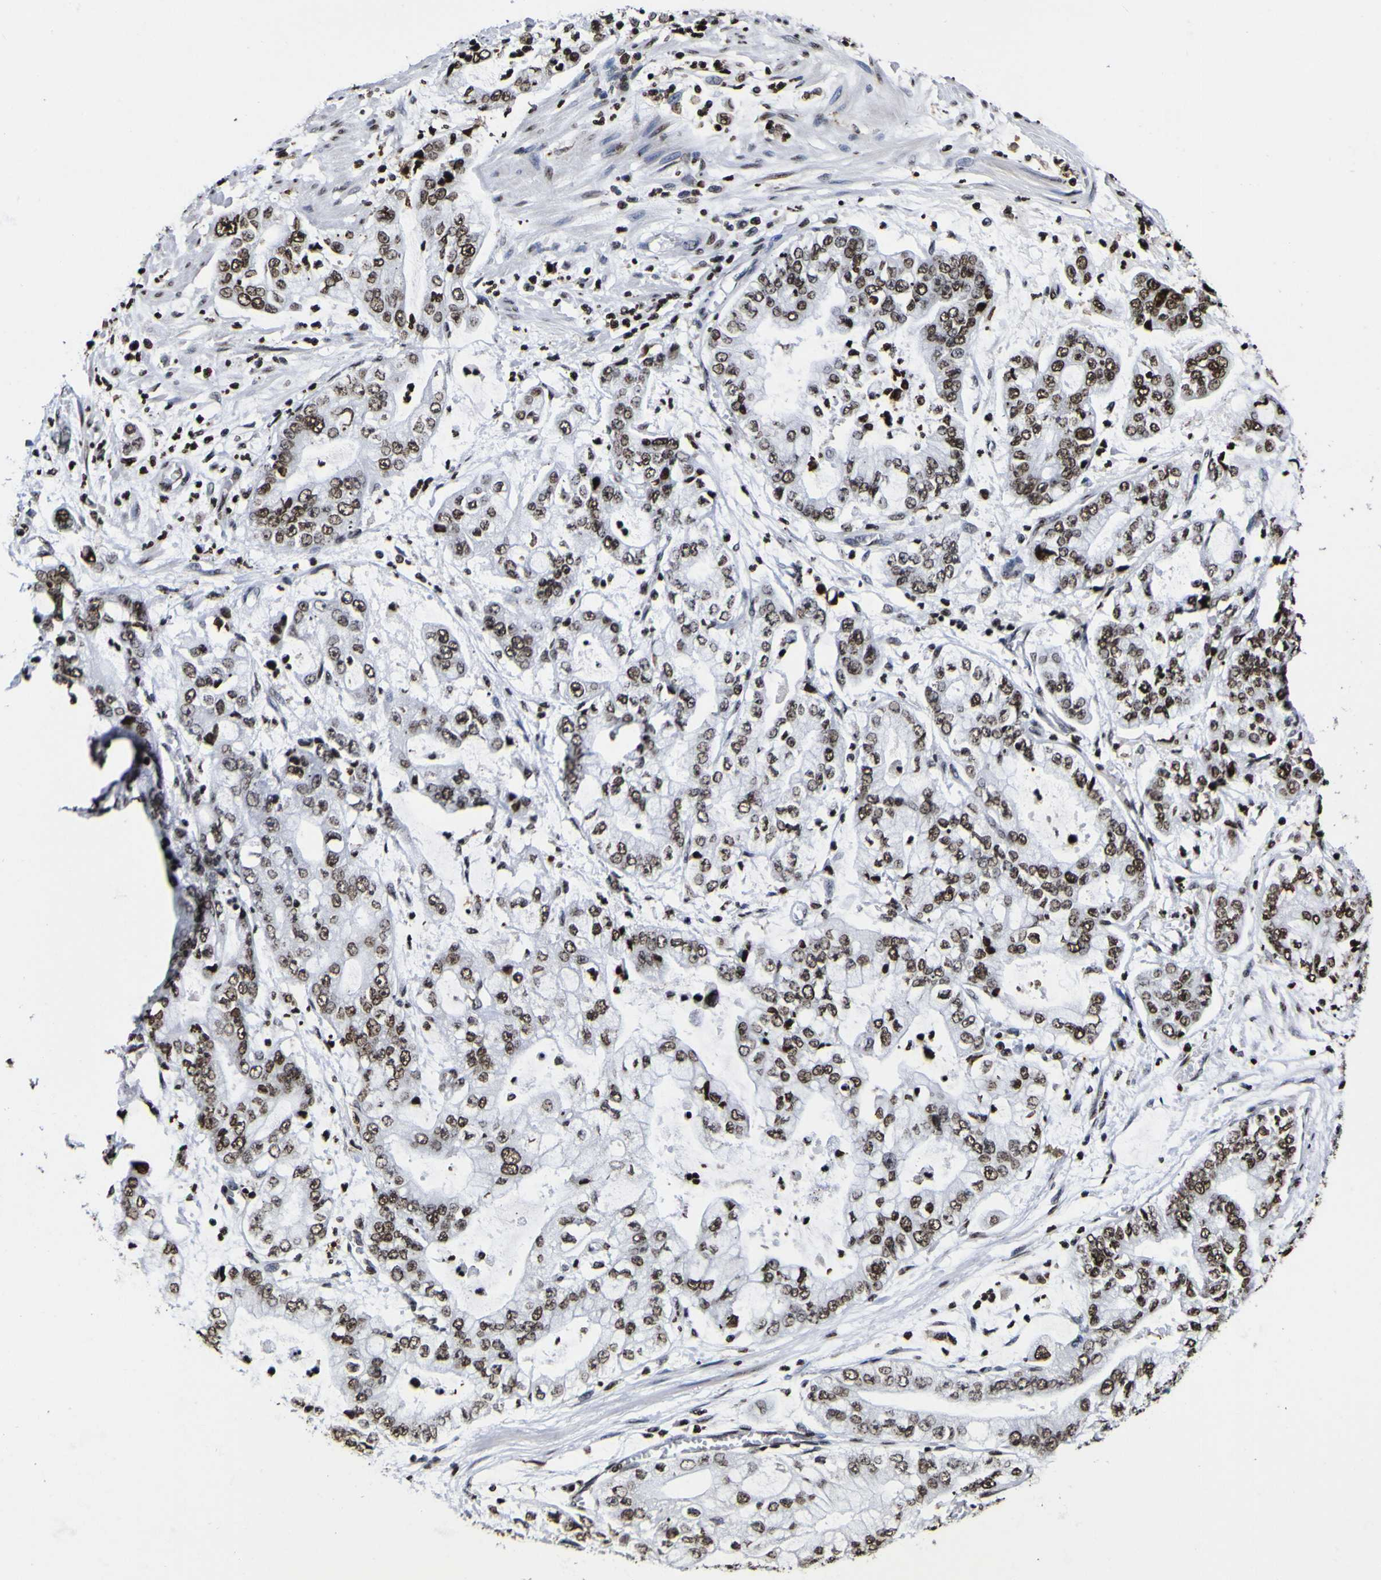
{"staining": {"intensity": "strong", "quantity": ">75%", "location": "nuclear"}, "tissue": "stomach cancer", "cell_type": "Tumor cells", "image_type": "cancer", "snomed": [{"axis": "morphology", "description": "Adenocarcinoma, NOS"}, {"axis": "topography", "description": "Stomach"}], "caption": "A histopathology image showing strong nuclear positivity in approximately >75% of tumor cells in stomach cancer (adenocarcinoma), as visualized by brown immunohistochemical staining.", "gene": "PIAS1", "patient": {"sex": "male", "age": 76}}